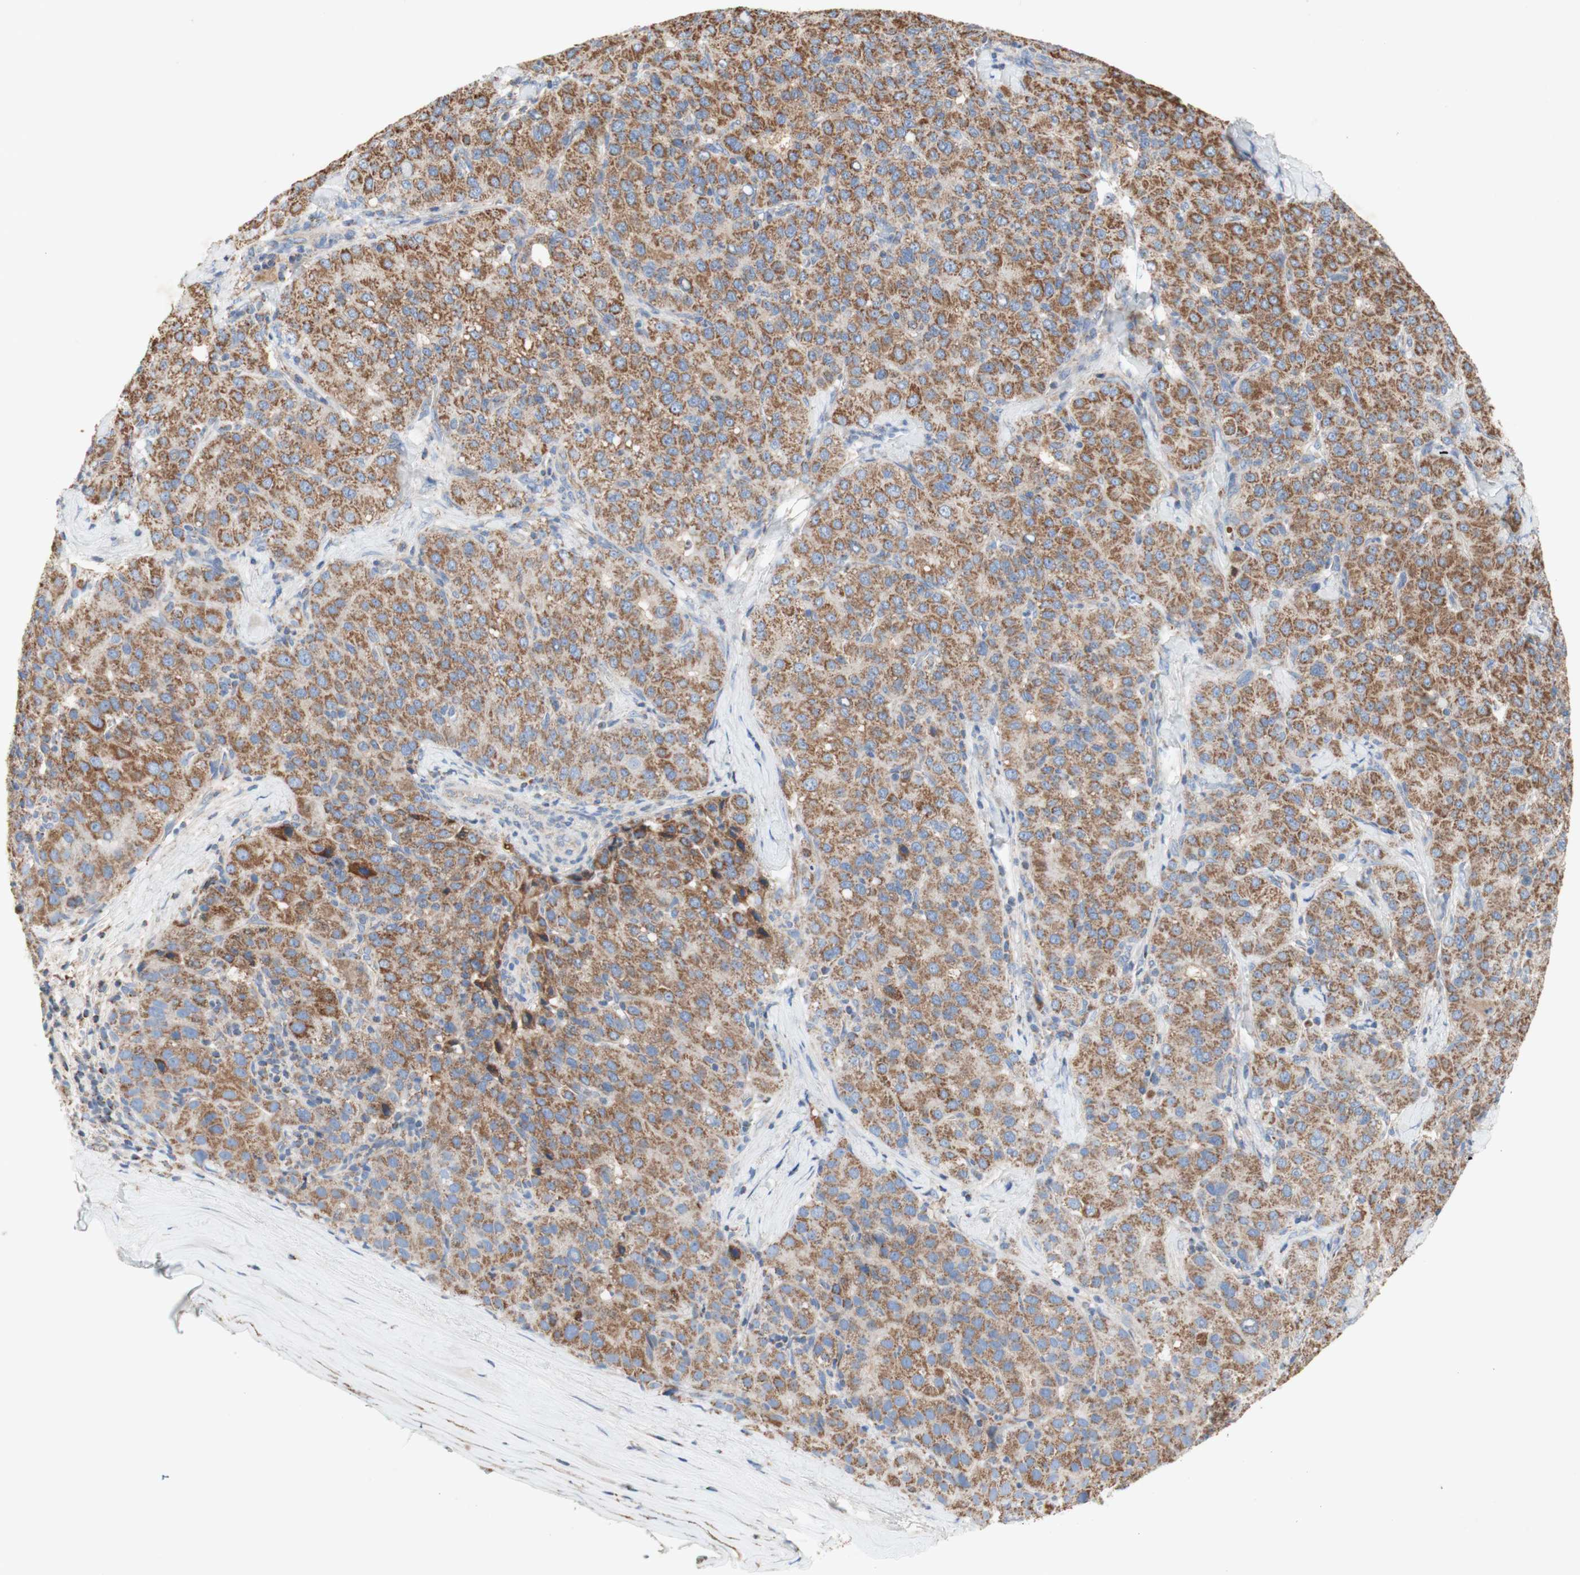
{"staining": {"intensity": "moderate", "quantity": ">75%", "location": "cytoplasmic/membranous"}, "tissue": "liver cancer", "cell_type": "Tumor cells", "image_type": "cancer", "snomed": [{"axis": "morphology", "description": "Carcinoma, Hepatocellular, NOS"}, {"axis": "topography", "description": "Liver"}], "caption": "A brown stain shows moderate cytoplasmic/membranous expression of a protein in human hepatocellular carcinoma (liver) tumor cells.", "gene": "SDHB", "patient": {"sex": "male", "age": 65}}